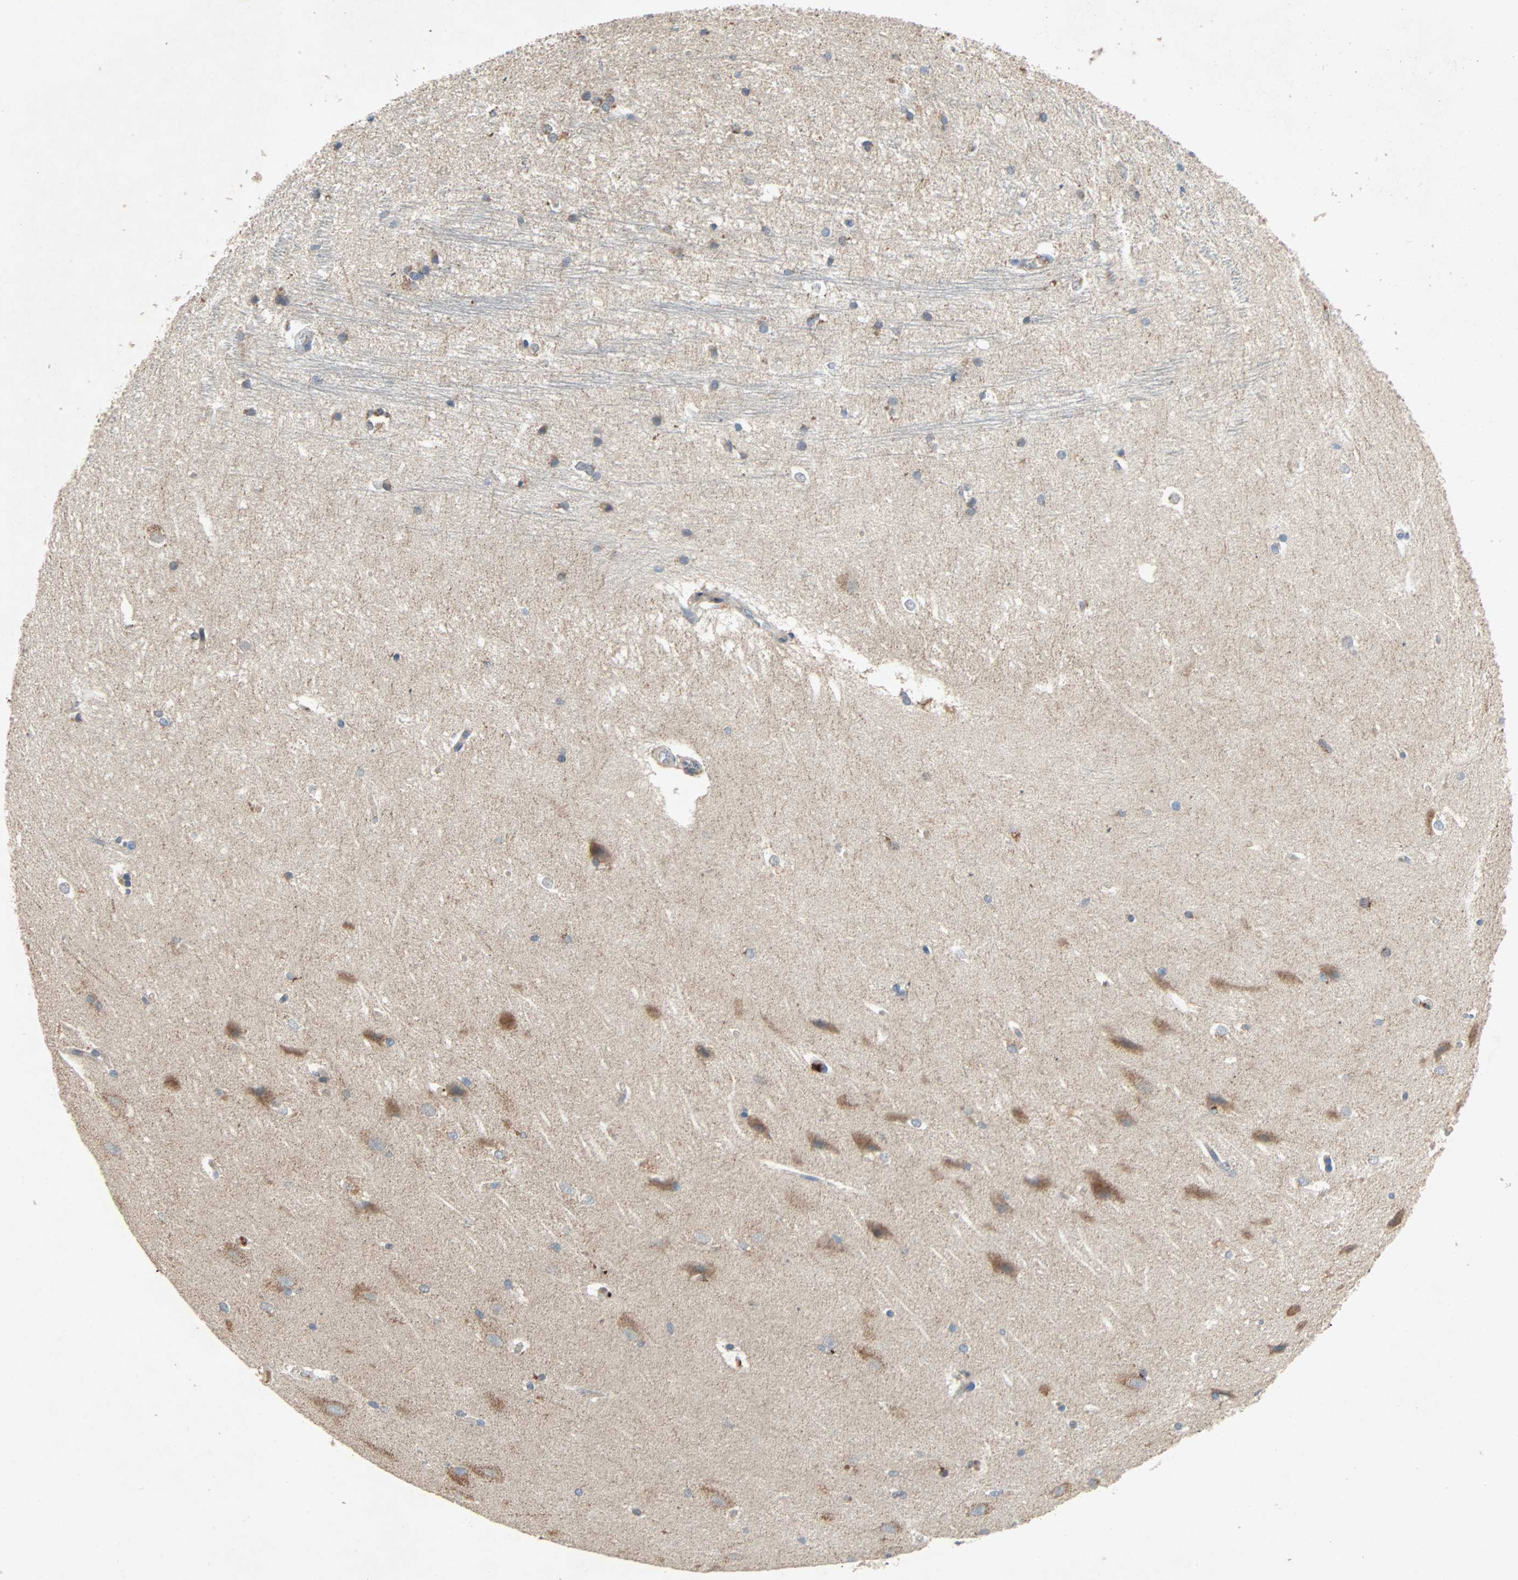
{"staining": {"intensity": "moderate", "quantity": "25%-75%", "location": "cytoplasmic/membranous"}, "tissue": "hippocampus", "cell_type": "Glial cells", "image_type": "normal", "snomed": [{"axis": "morphology", "description": "Normal tissue, NOS"}, {"axis": "topography", "description": "Hippocampus"}], "caption": "Immunohistochemical staining of unremarkable hippocampus displays medium levels of moderate cytoplasmic/membranous expression in about 25%-75% of glial cells. (IHC, brightfield microscopy, high magnification).", "gene": "XYLT1", "patient": {"sex": "female", "age": 19}}